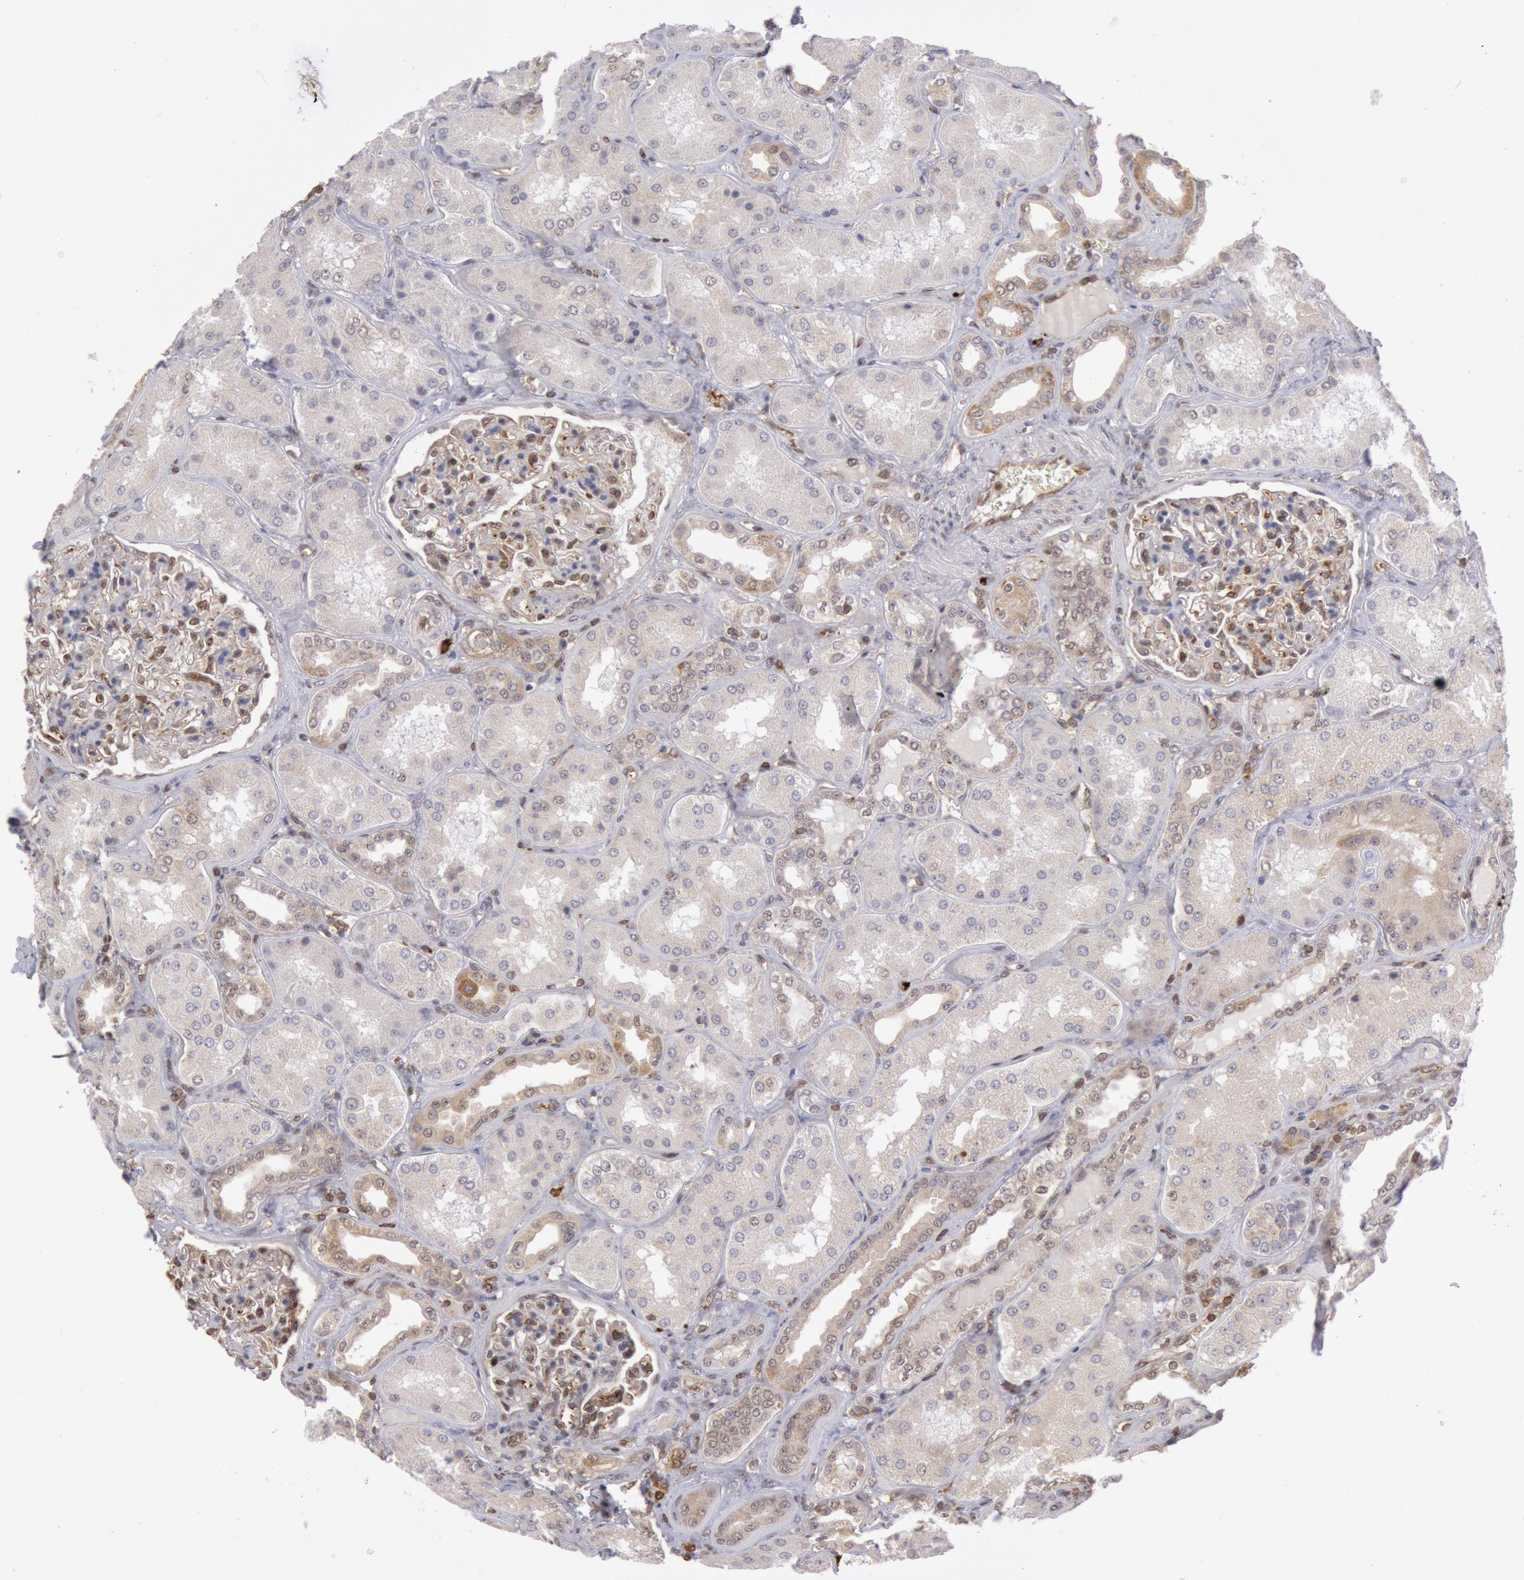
{"staining": {"intensity": "weak", "quantity": "25%-75%", "location": "nuclear"}, "tissue": "kidney", "cell_type": "Cells in glomeruli", "image_type": "normal", "snomed": [{"axis": "morphology", "description": "Normal tissue, NOS"}, {"axis": "topography", "description": "Kidney"}], "caption": "Cells in glomeruli demonstrate low levels of weak nuclear staining in about 25%-75% of cells in benign human kidney. (DAB IHC, brown staining for protein, blue staining for nuclei).", "gene": "ENSG00000250264", "patient": {"sex": "female", "age": 56}}